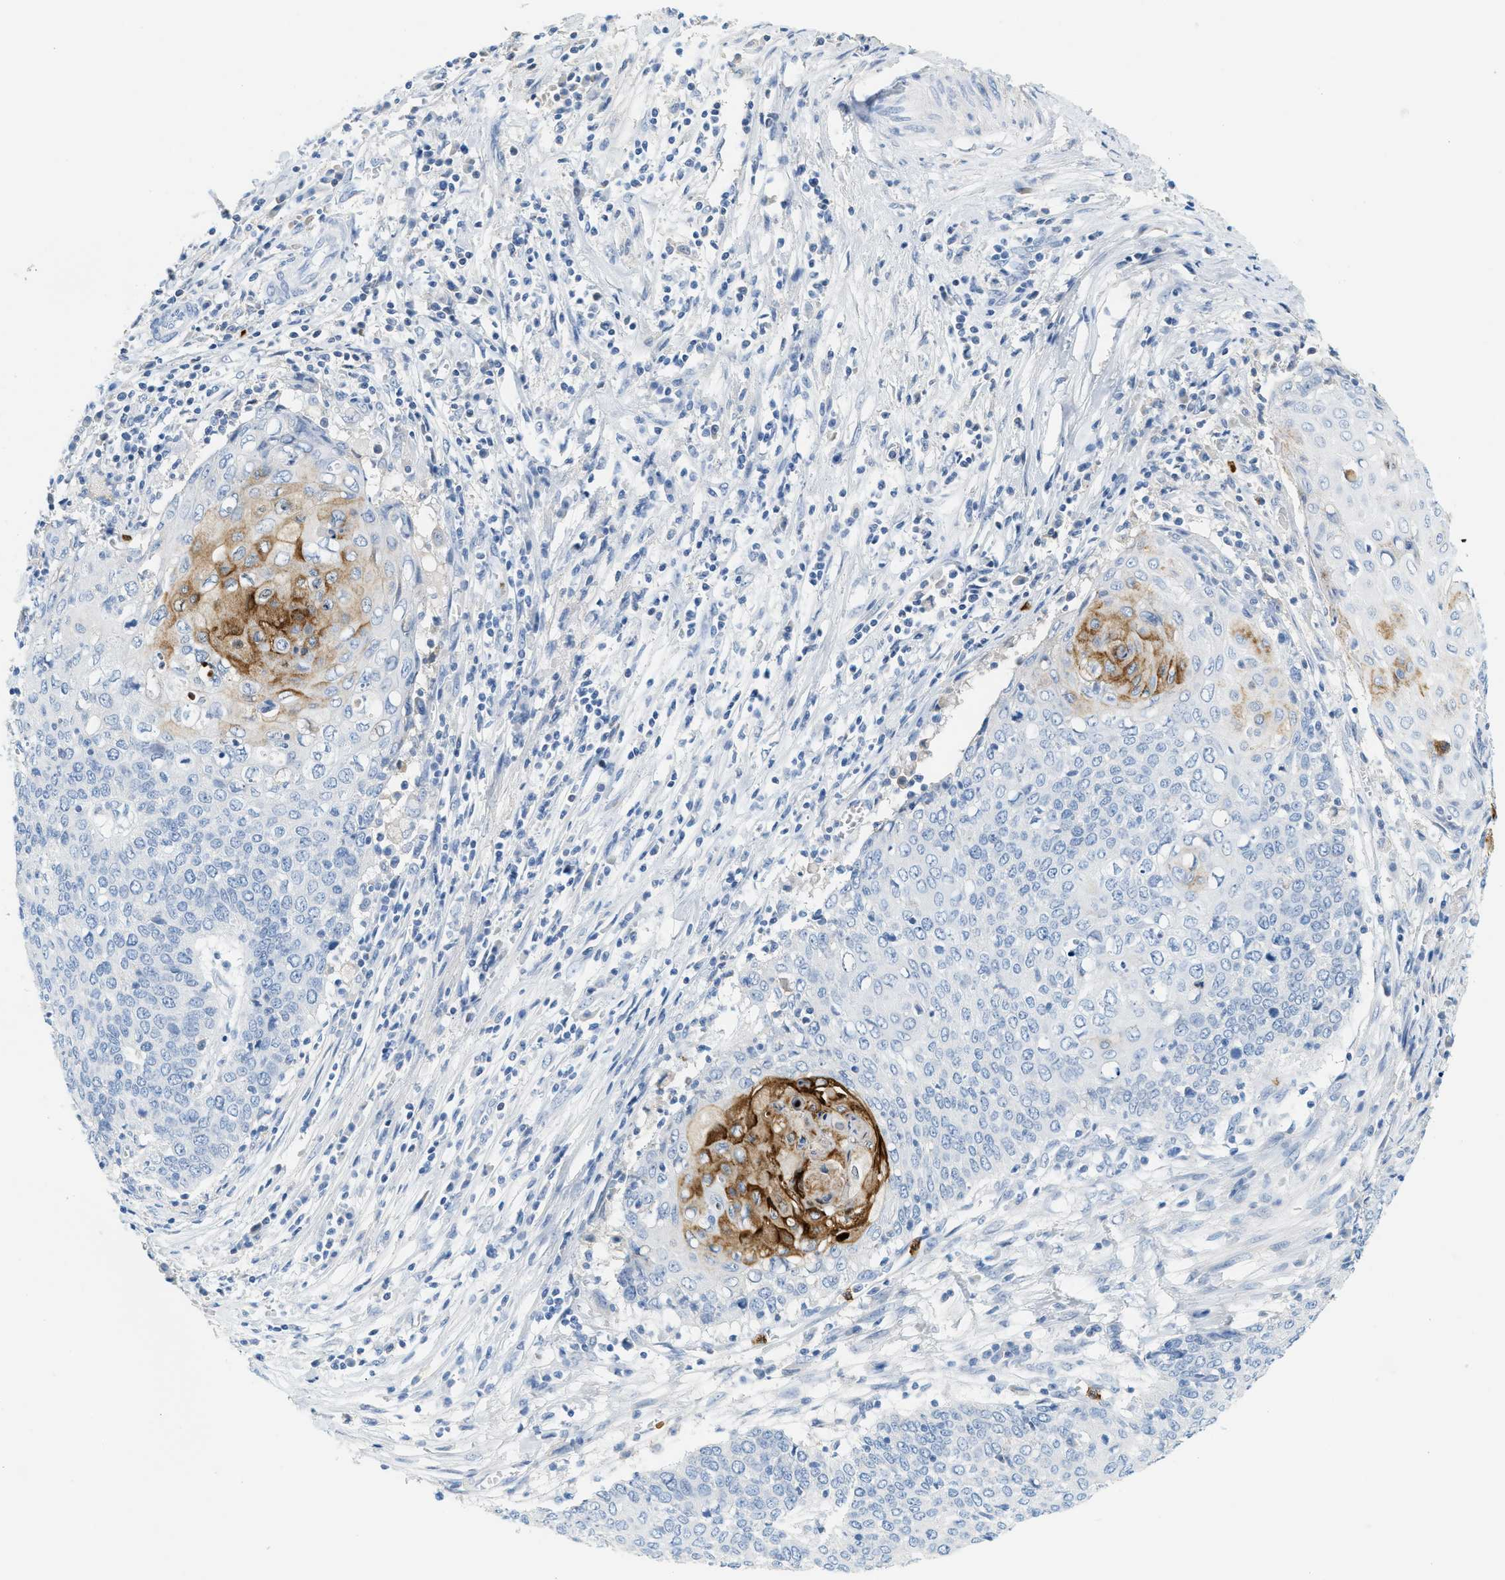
{"staining": {"intensity": "moderate", "quantity": "<25%", "location": "cytoplasmic/membranous"}, "tissue": "cervical cancer", "cell_type": "Tumor cells", "image_type": "cancer", "snomed": [{"axis": "morphology", "description": "Squamous cell carcinoma, NOS"}, {"axis": "topography", "description": "Cervix"}], "caption": "Protein expression analysis of cervical cancer displays moderate cytoplasmic/membranous expression in about <25% of tumor cells. Nuclei are stained in blue.", "gene": "LCN2", "patient": {"sex": "female", "age": 39}}